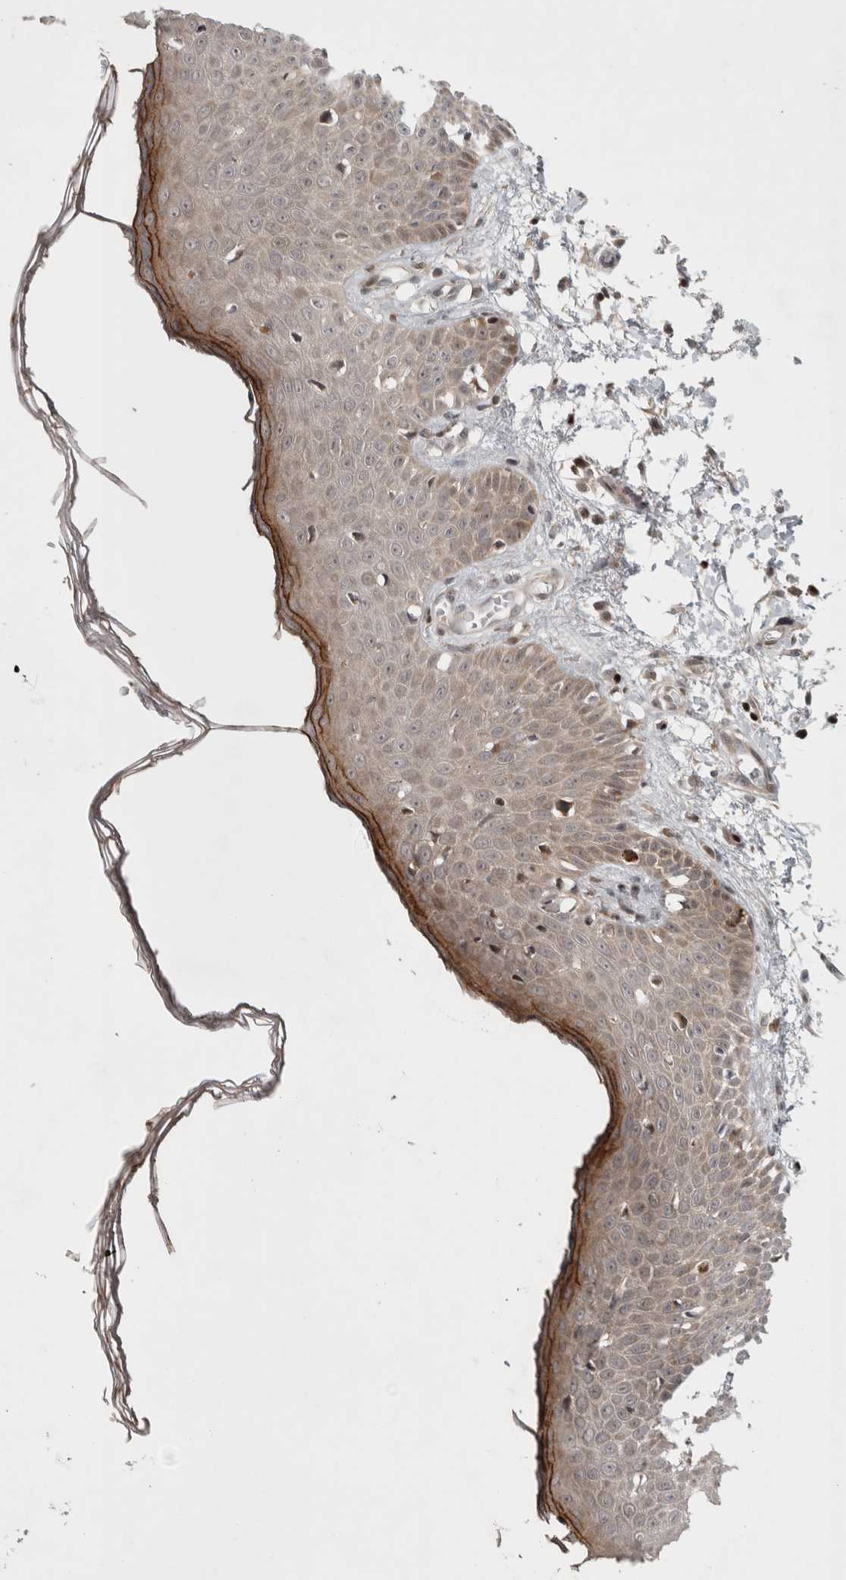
{"staining": {"intensity": "moderate", "quantity": ">75%", "location": "cytoplasmic/membranous,nuclear"}, "tissue": "skin", "cell_type": "Fibroblasts", "image_type": "normal", "snomed": [{"axis": "morphology", "description": "Normal tissue, NOS"}, {"axis": "morphology", "description": "Inflammation, NOS"}, {"axis": "topography", "description": "Skin"}], "caption": "Immunohistochemistry (IHC) photomicrograph of unremarkable human skin stained for a protein (brown), which displays medium levels of moderate cytoplasmic/membranous,nuclear expression in approximately >75% of fibroblasts.", "gene": "KDM8", "patient": {"sex": "female", "age": 44}}